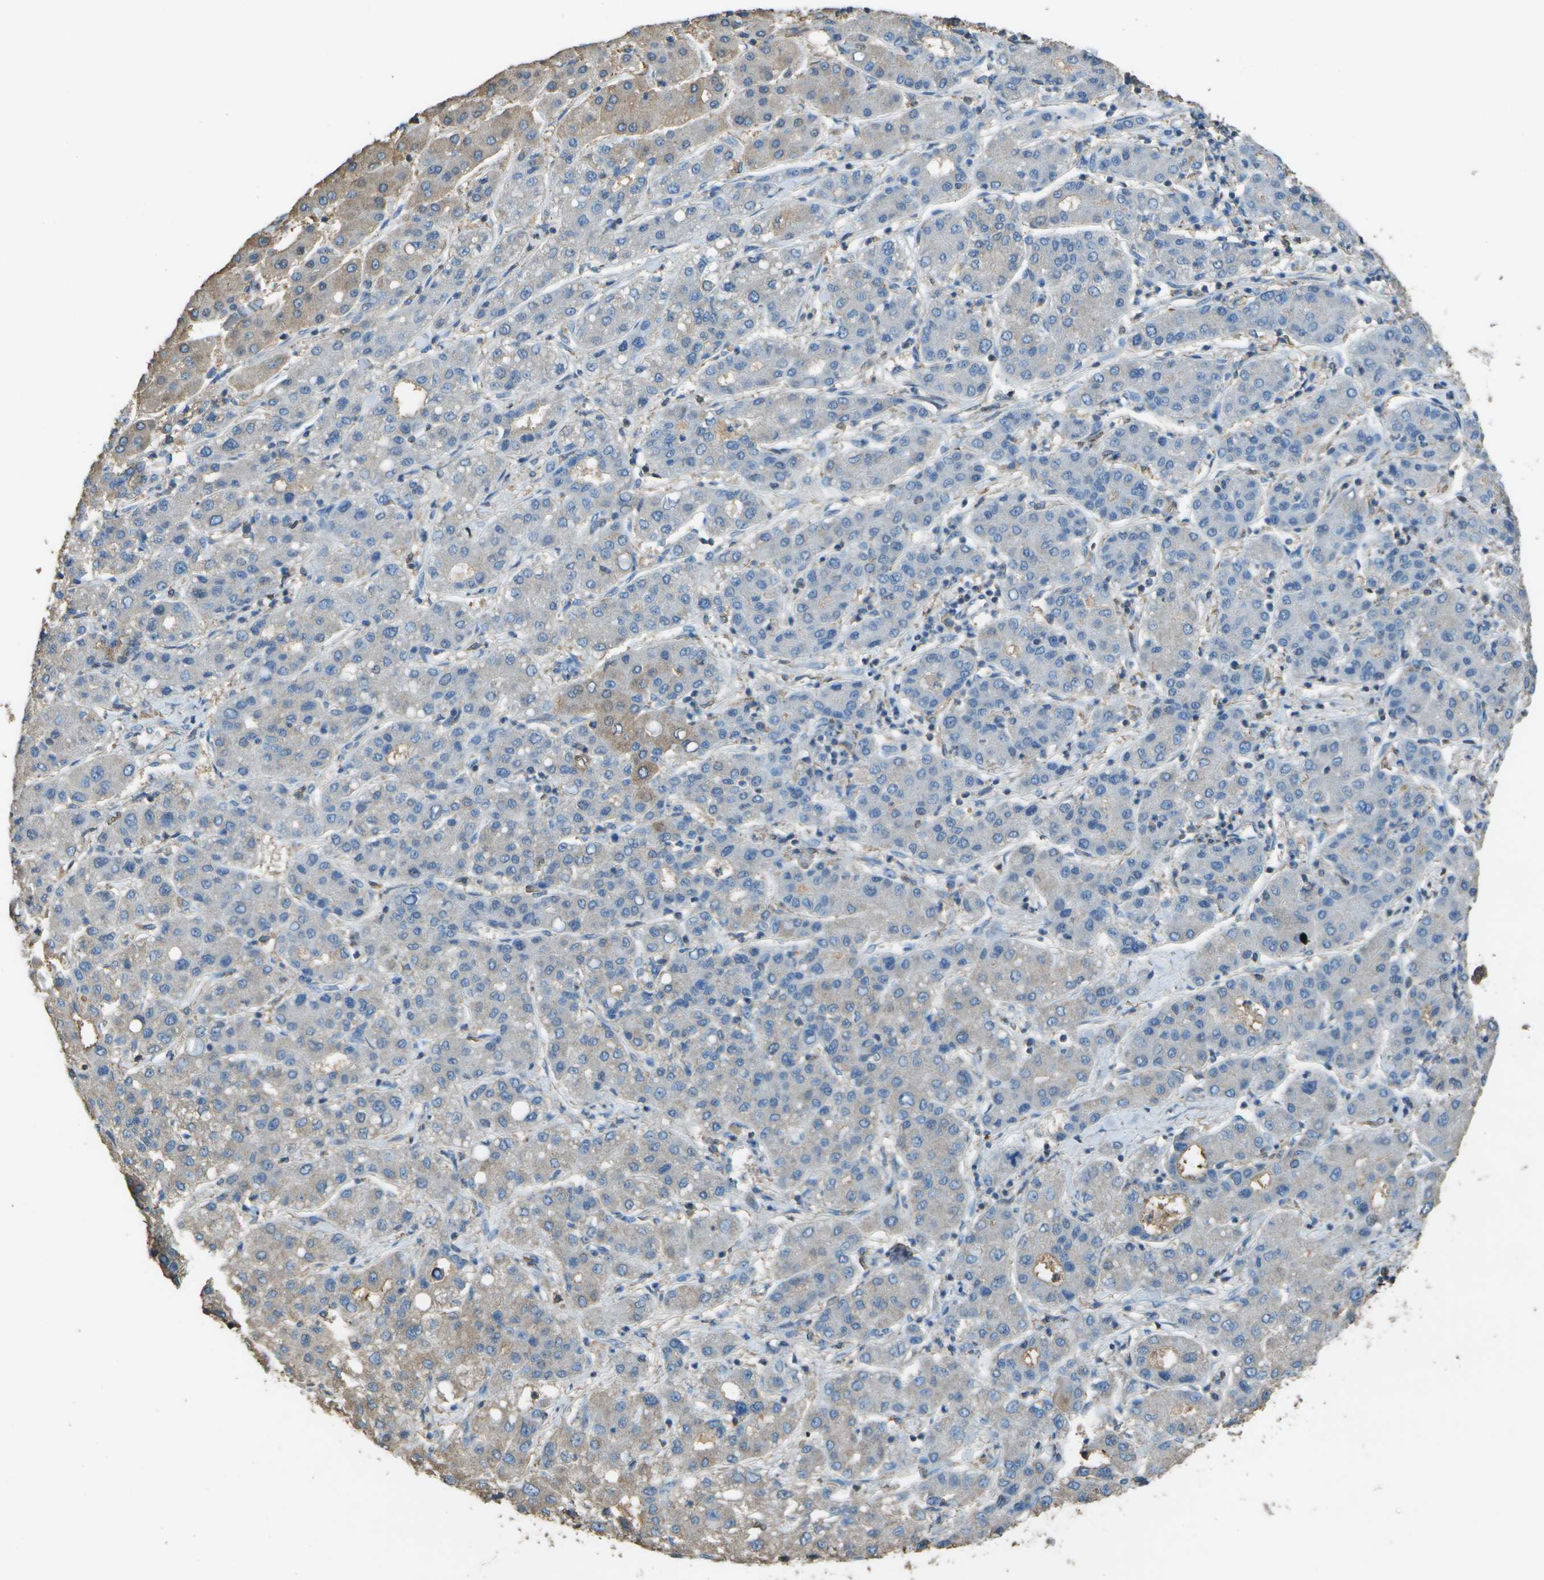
{"staining": {"intensity": "weak", "quantity": "25%-75%", "location": "cytoplasmic/membranous"}, "tissue": "liver cancer", "cell_type": "Tumor cells", "image_type": "cancer", "snomed": [{"axis": "morphology", "description": "Carcinoma, Hepatocellular, NOS"}, {"axis": "topography", "description": "Liver"}], "caption": "Weak cytoplasmic/membranous positivity for a protein is identified in approximately 25%-75% of tumor cells of liver cancer using immunohistochemistry (IHC).", "gene": "CYP4F11", "patient": {"sex": "male", "age": 65}}